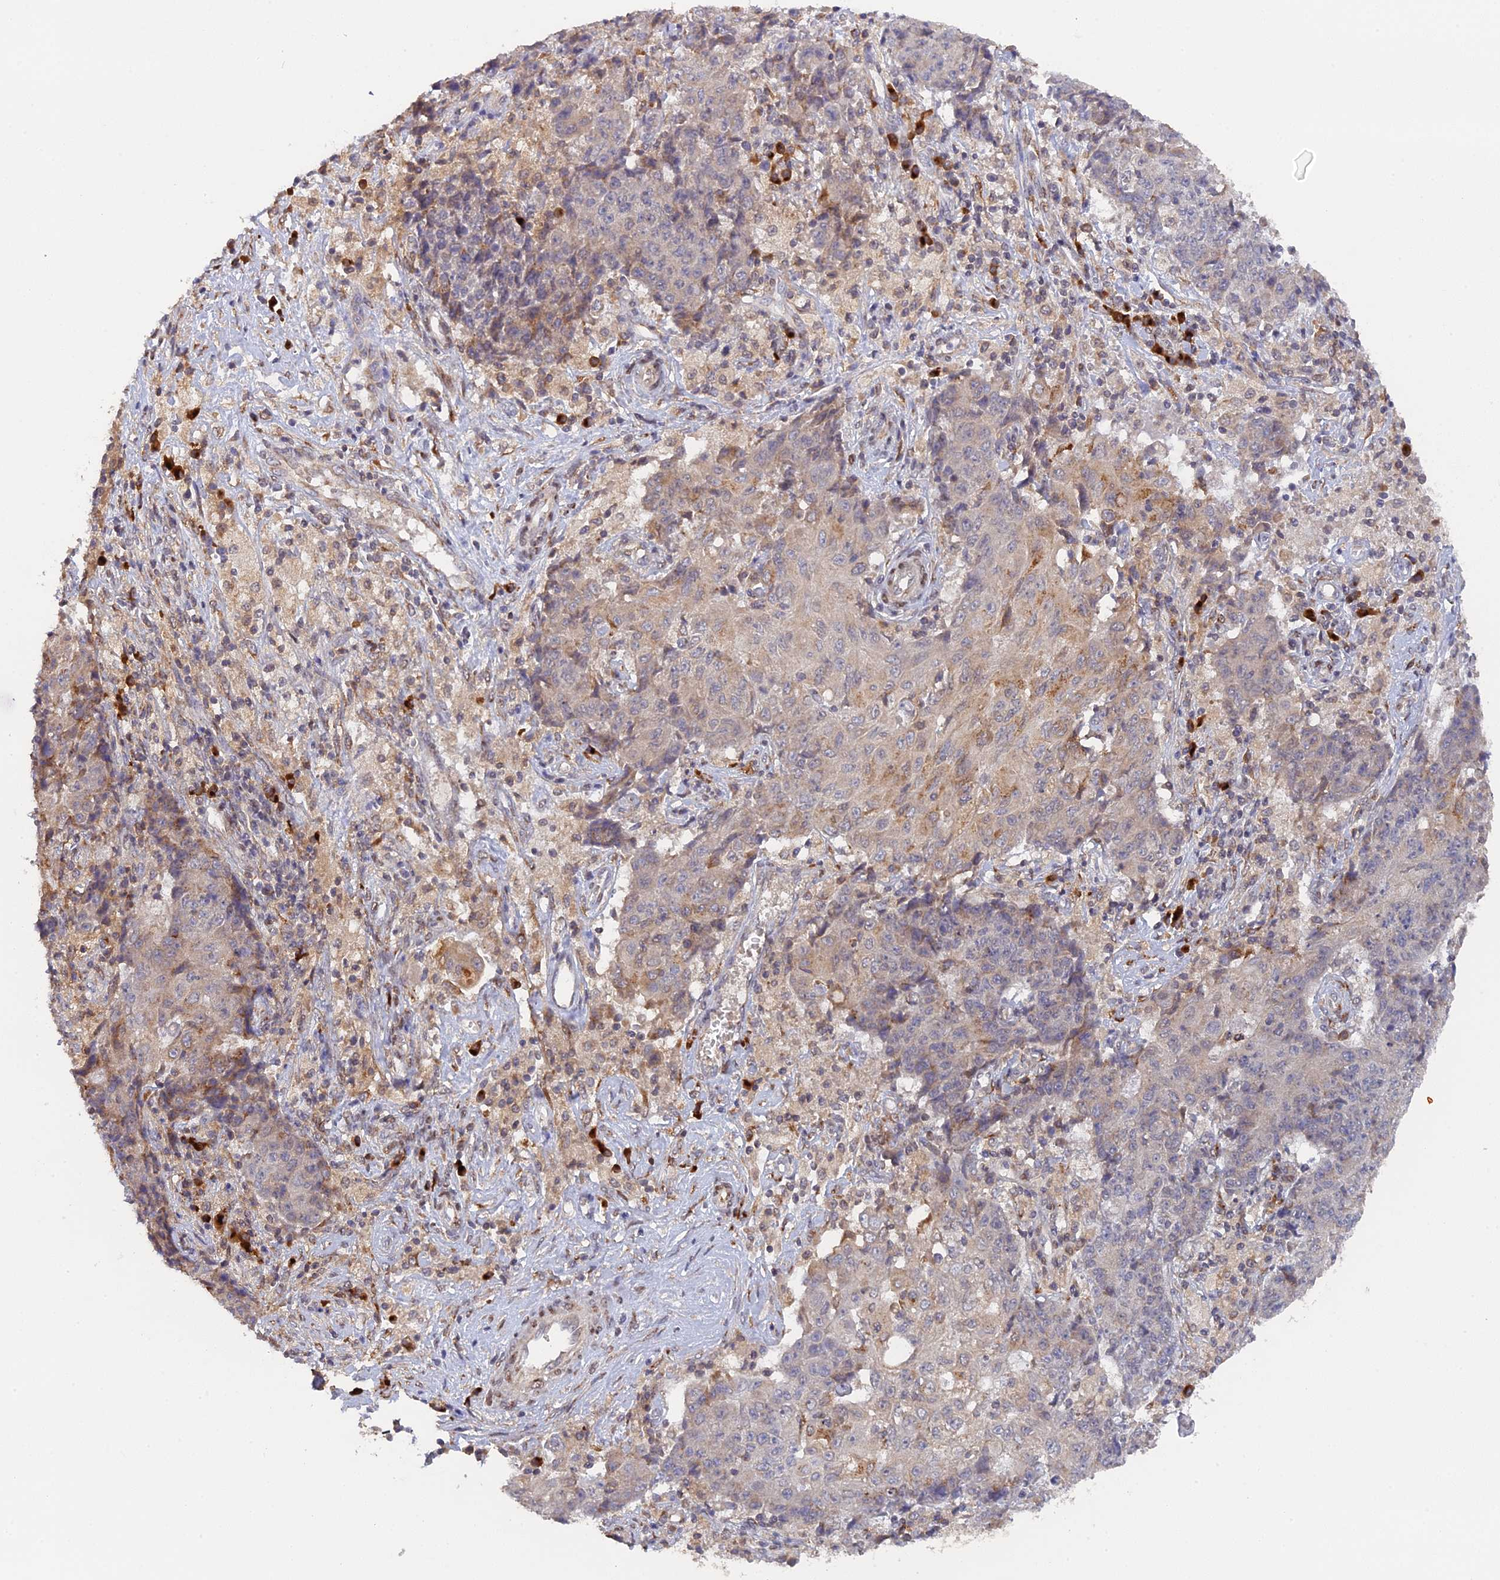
{"staining": {"intensity": "moderate", "quantity": "<25%", "location": "cytoplasmic/membranous"}, "tissue": "ovarian cancer", "cell_type": "Tumor cells", "image_type": "cancer", "snomed": [{"axis": "morphology", "description": "Carcinoma, endometroid"}, {"axis": "topography", "description": "Ovary"}], "caption": "Protein staining reveals moderate cytoplasmic/membranous staining in about <25% of tumor cells in ovarian endometroid carcinoma. (IHC, brightfield microscopy, high magnification).", "gene": "SNX17", "patient": {"sex": "female", "age": 42}}